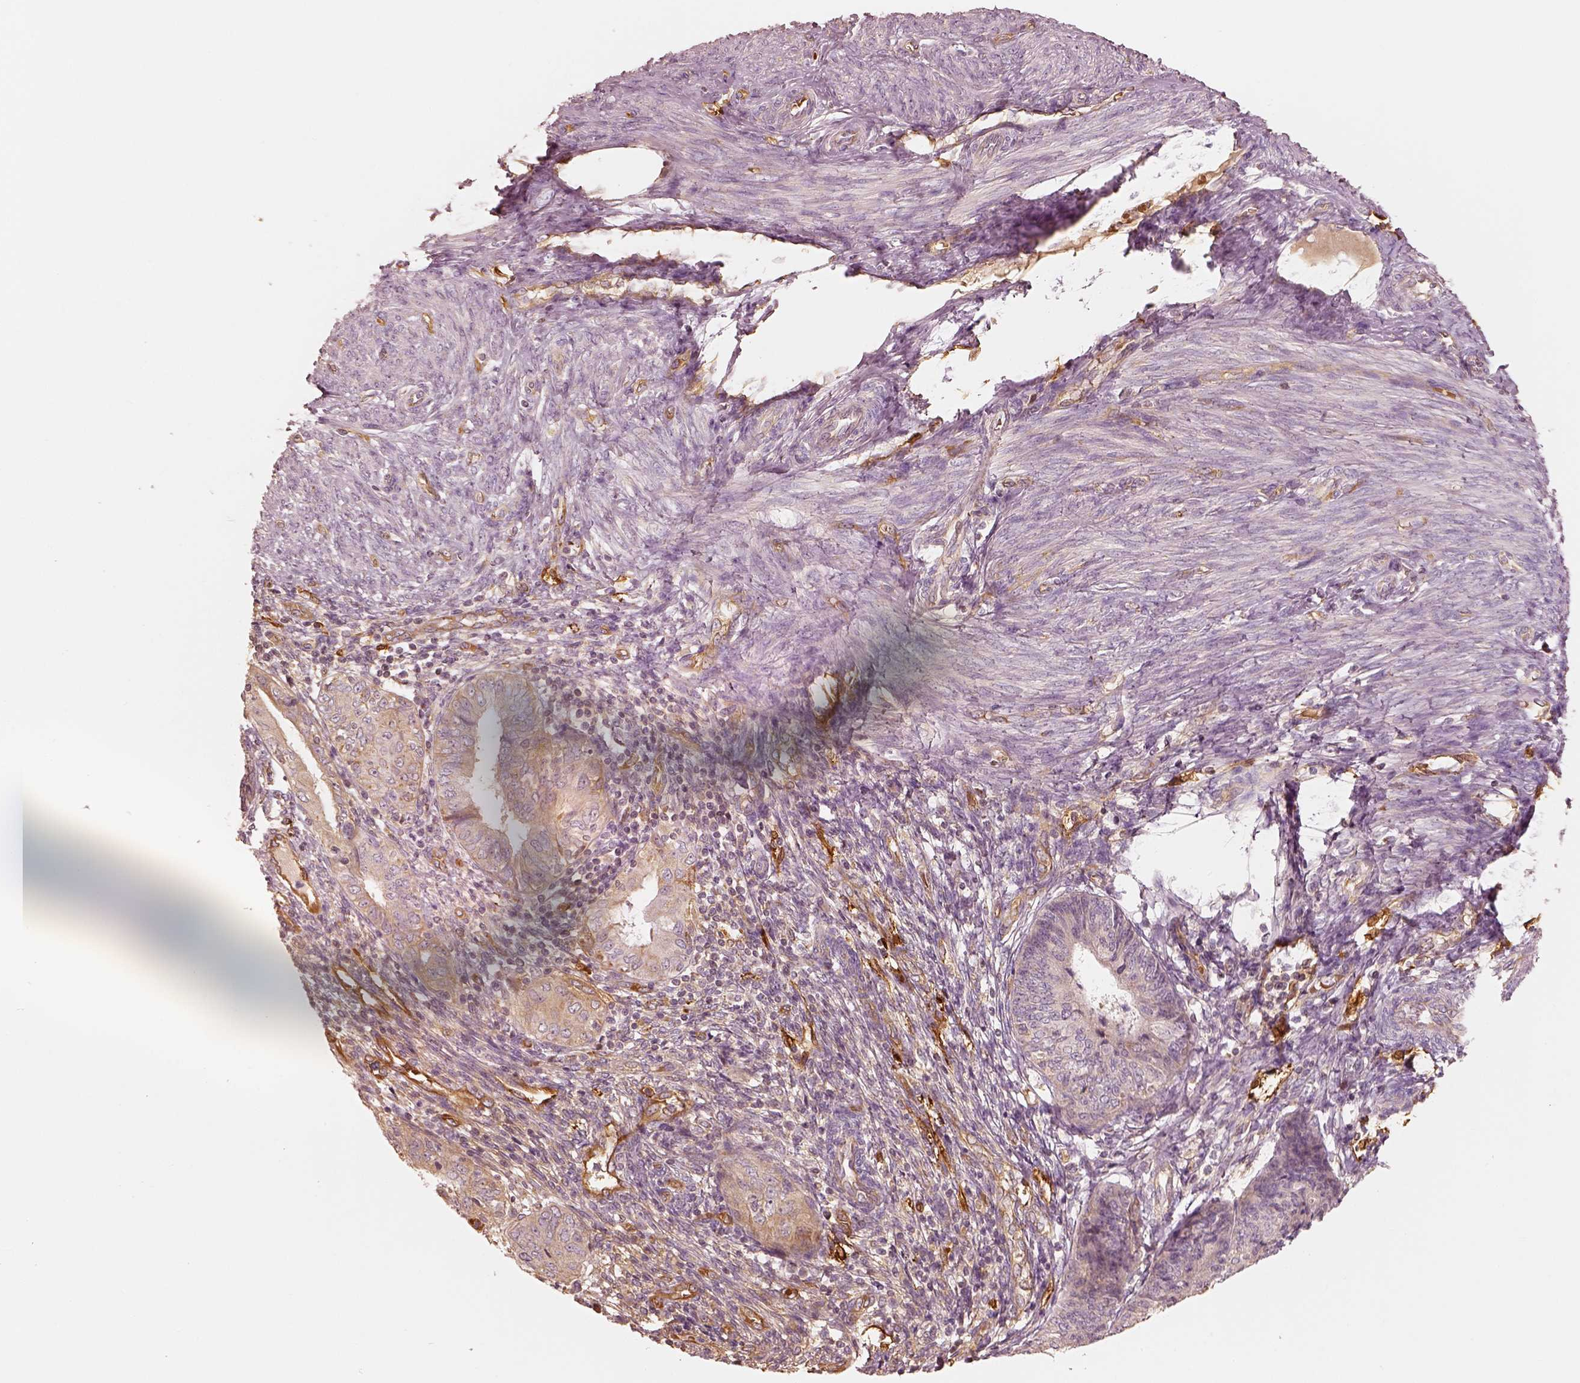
{"staining": {"intensity": "moderate", "quantity": "<25%", "location": "cytoplasmic/membranous"}, "tissue": "endometrial cancer", "cell_type": "Tumor cells", "image_type": "cancer", "snomed": [{"axis": "morphology", "description": "Adenocarcinoma, NOS"}, {"axis": "topography", "description": "Endometrium"}], "caption": "Protein staining of endometrial cancer (adenocarcinoma) tissue shows moderate cytoplasmic/membranous positivity in approximately <25% of tumor cells.", "gene": "FSCN1", "patient": {"sex": "female", "age": 68}}